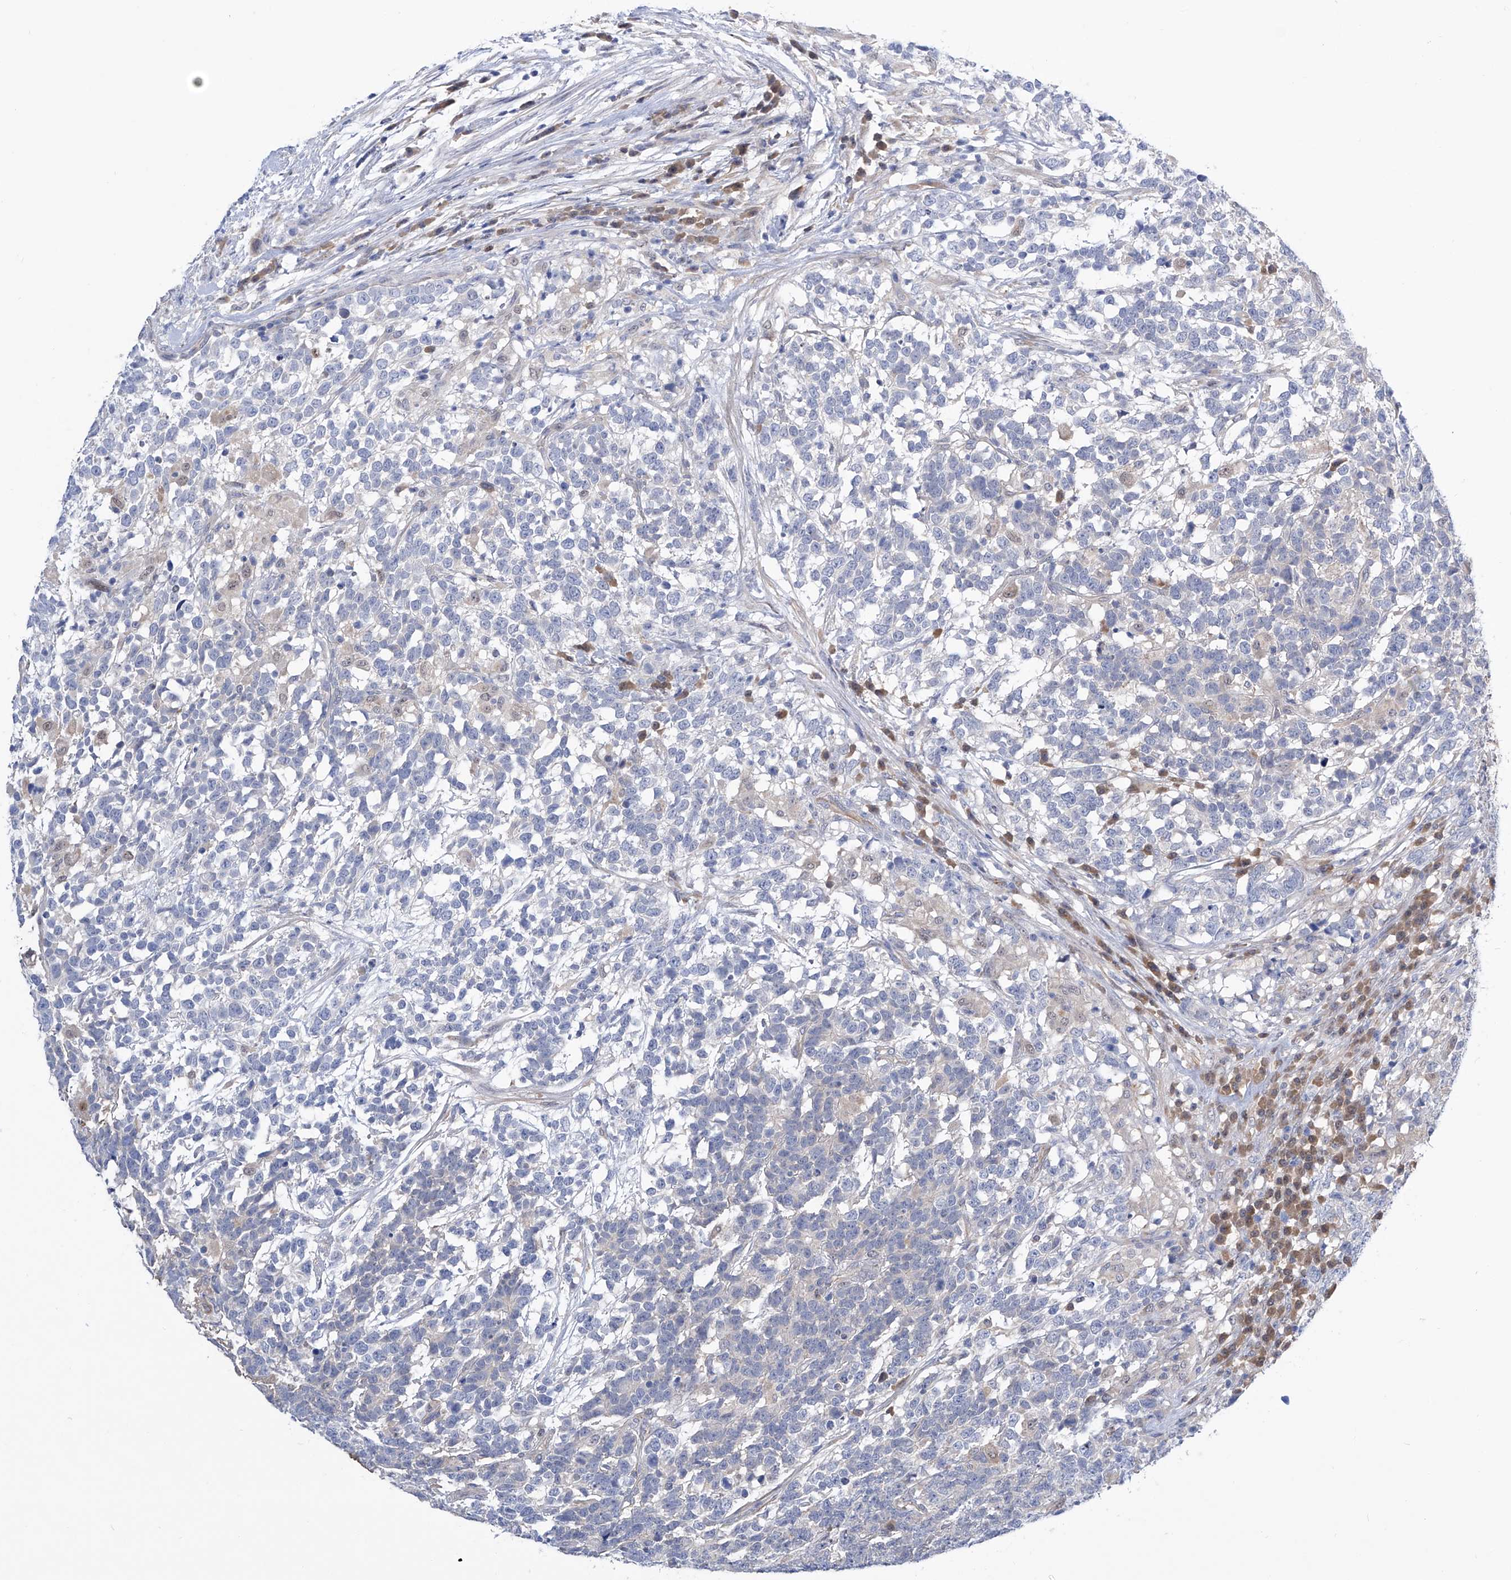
{"staining": {"intensity": "negative", "quantity": "none", "location": "none"}, "tissue": "testis cancer", "cell_type": "Tumor cells", "image_type": "cancer", "snomed": [{"axis": "morphology", "description": "Carcinoma, Embryonal, NOS"}, {"axis": "topography", "description": "Testis"}], "caption": "A high-resolution image shows immunohistochemistry (IHC) staining of embryonal carcinoma (testis), which shows no significant expression in tumor cells.", "gene": "PGM3", "patient": {"sex": "male", "age": 26}}